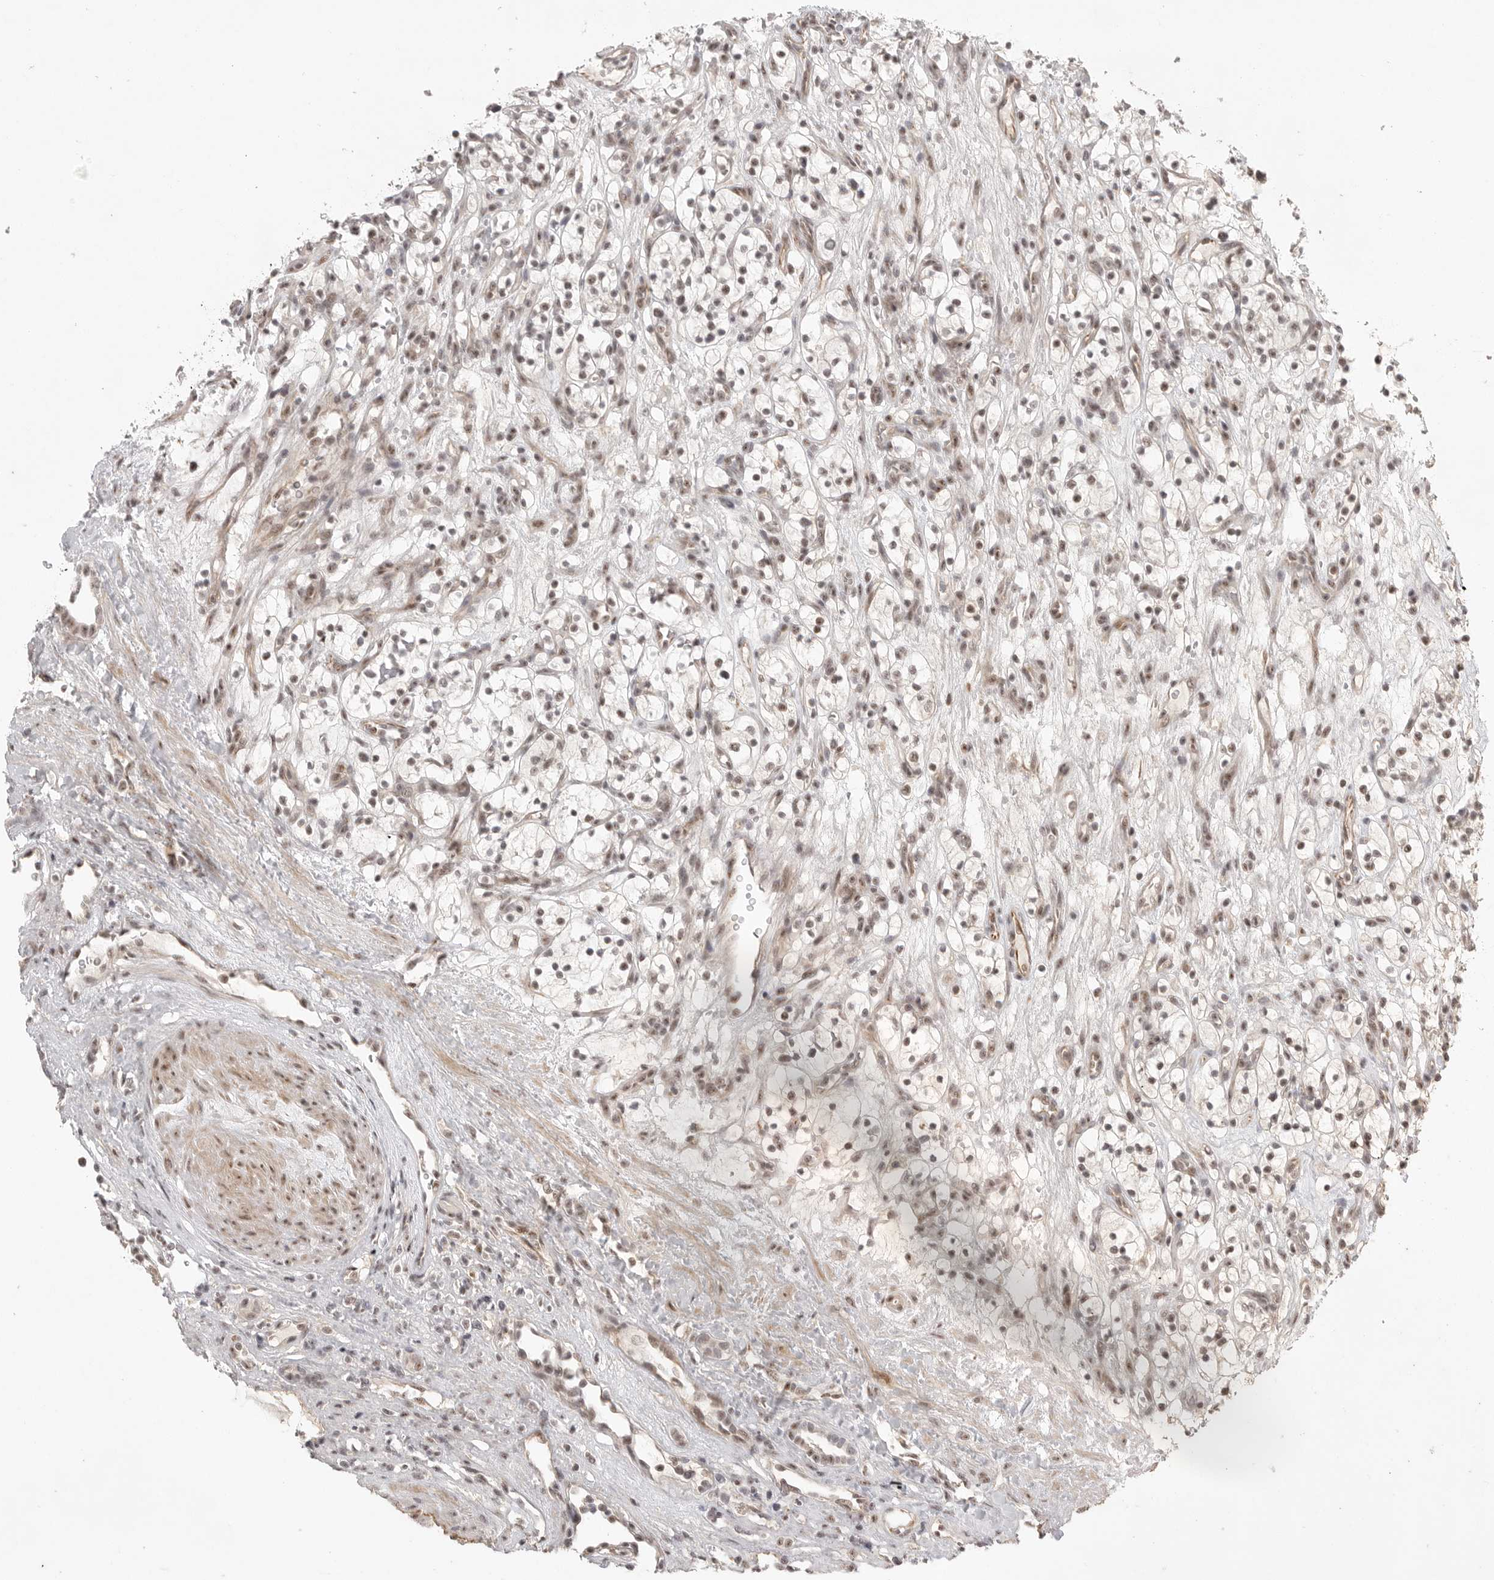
{"staining": {"intensity": "negative", "quantity": "none", "location": "none"}, "tissue": "renal cancer", "cell_type": "Tumor cells", "image_type": "cancer", "snomed": [{"axis": "morphology", "description": "Adenocarcinoma, NOS"}, {"axis": "topography", "description": "Kidney"}], "caption": "Immunohistochemistry micrograph of neoplastic tissue: renal adenocarcinoma stained with DAB (3,3'-diaminobenzidine) exhibits no significant protein staining in tumor cells.", "gene": "POMP", "patient": {"sex": "female", "age": 57}}